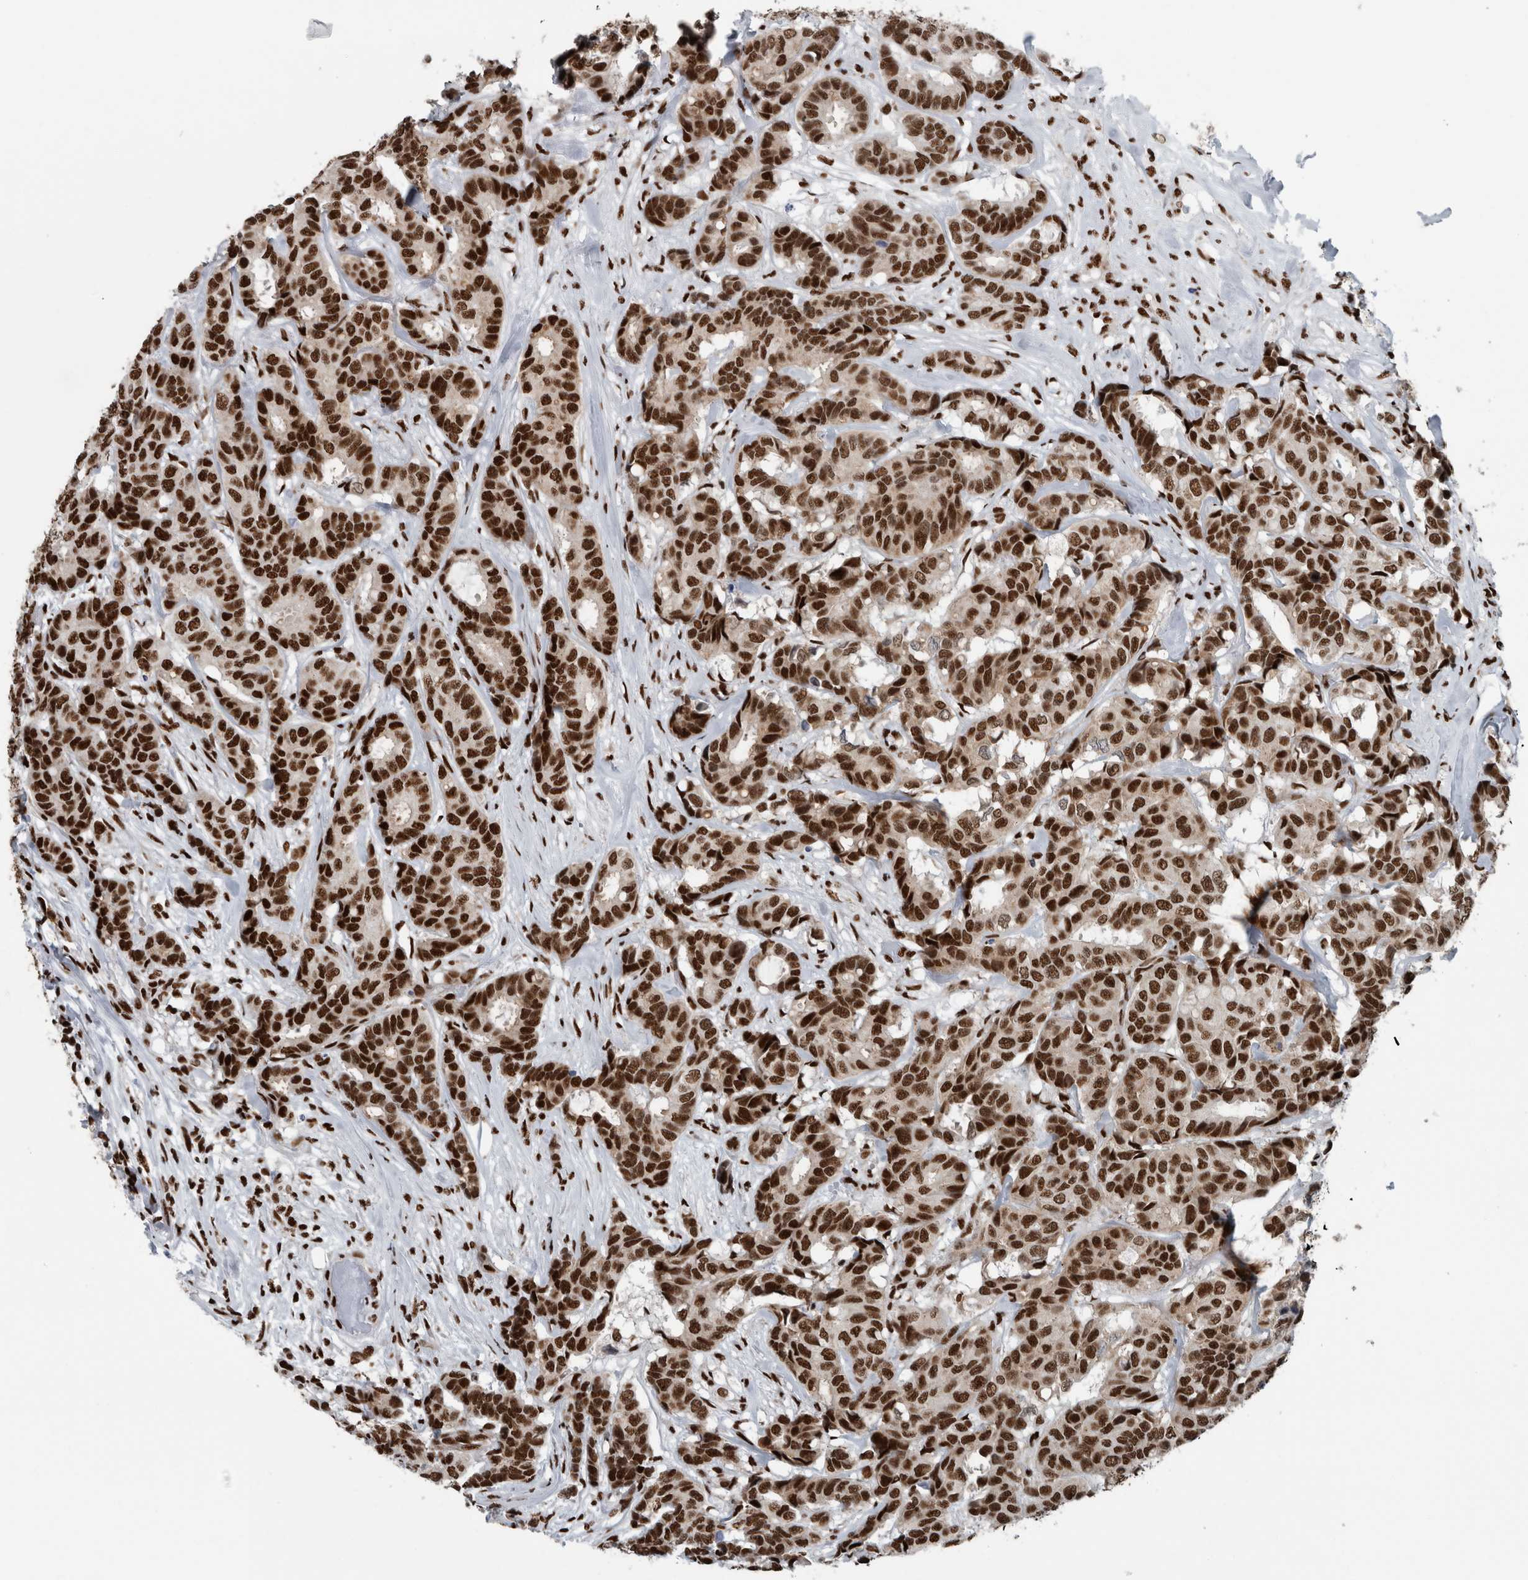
{"staining": {"intensity": "strong", "quantity": ">75%", "location": "nuclear"}, "tissue": "breast cancer", "cell_type": "Tumor cells", "image_type": "cancer", "snomed": [{"axis": "morphology", "description": "Duct carcinoma"}, {"axis": "topography", "description": "Breast"}], "caption": "A photomicrograph showing strong nuclear positivity in approximately >75% of tumor cells in breast cancer (infiltrating ductal carcinoma), as visualized by brown immunohistochemical staining.", "gene": "DNMT3A", "patient": {"sex": "female", "age": 87}}